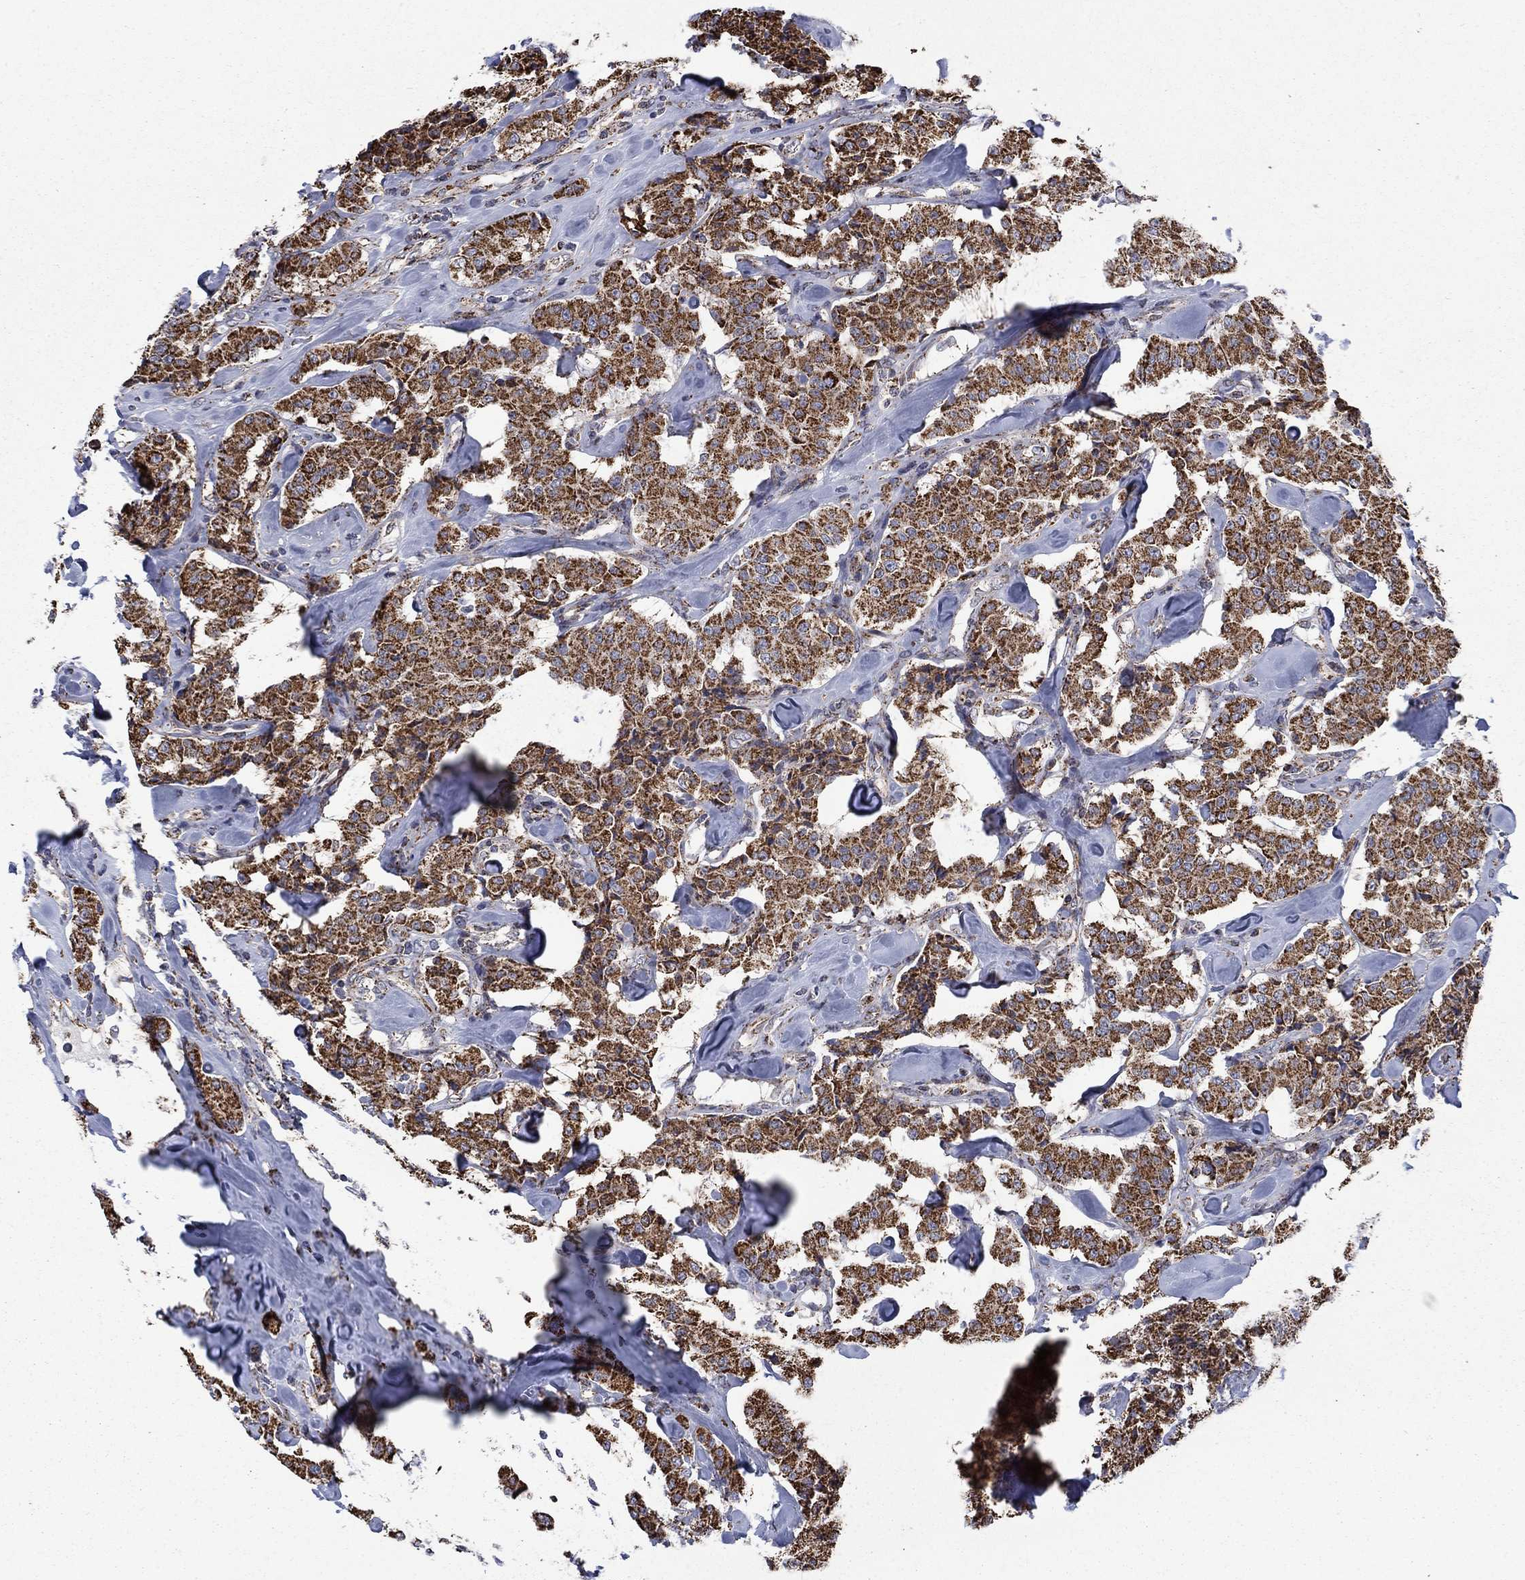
{"staining": {"intensity": "strong", "quantity": ">75%", "location": "cytoplasmic/membranous"}, "tissue": "carcinoid", "cell_type": "Tumor cells", "image_type": "cancer", "snomed": [{"axis": "morphology", "description": "Carcinoid, malignant, NOS"}, {"axis": "topography", "description": "Pancreas"}], "caption": "Carcinoid (malignant) tissue exhibits strong cytoplasmic/membranous positivity in about >75% of tumor cells Immunohistochemistry (ihc) stains the protein of interest in brown and the nuclei are stained blue.", "gene": "MOAP1", "patient": {"sex": "male", "age": 41}}